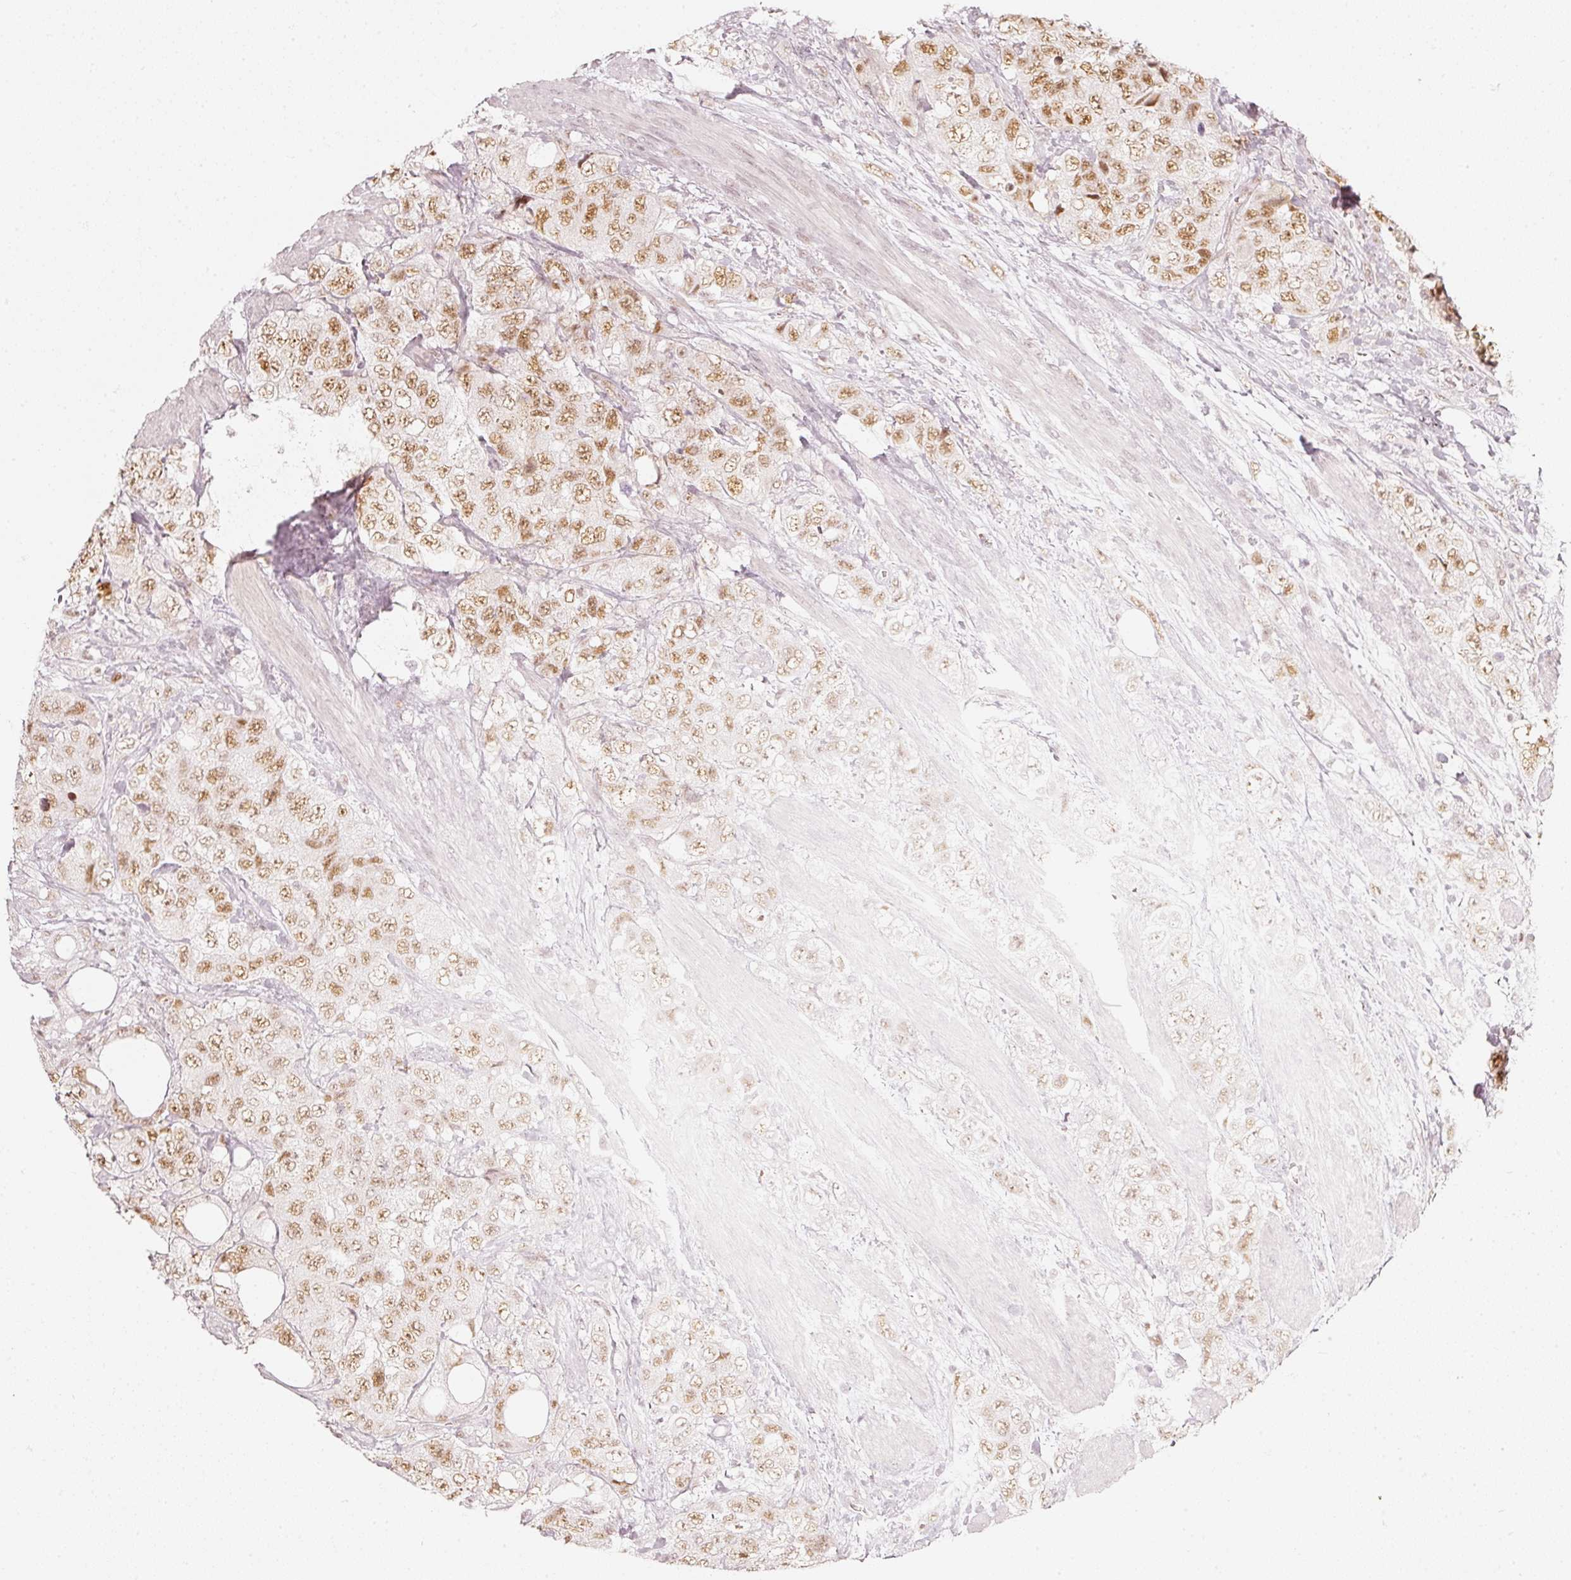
{"staining": {"intensity": "moderate", "quantity": ">75%", "location": "nuclear"}, "tissue": "urothelial cancer", "cell_type": "Tumor cells", "image_type": "cancer", "snomed": [{"axis": "morphology", "description": "Urothelial carcinoma, High grade"}, {"axis": "topography", "description": "Urinary bladder"}], "caption": "Immunohistochemical staining of human urothelial cancer demonstrates moderate nuclear protein staining in approximately >75% of tumor cells.", "gene": "PPP1R10", "patient": {"sex": "female", "age": 78}}